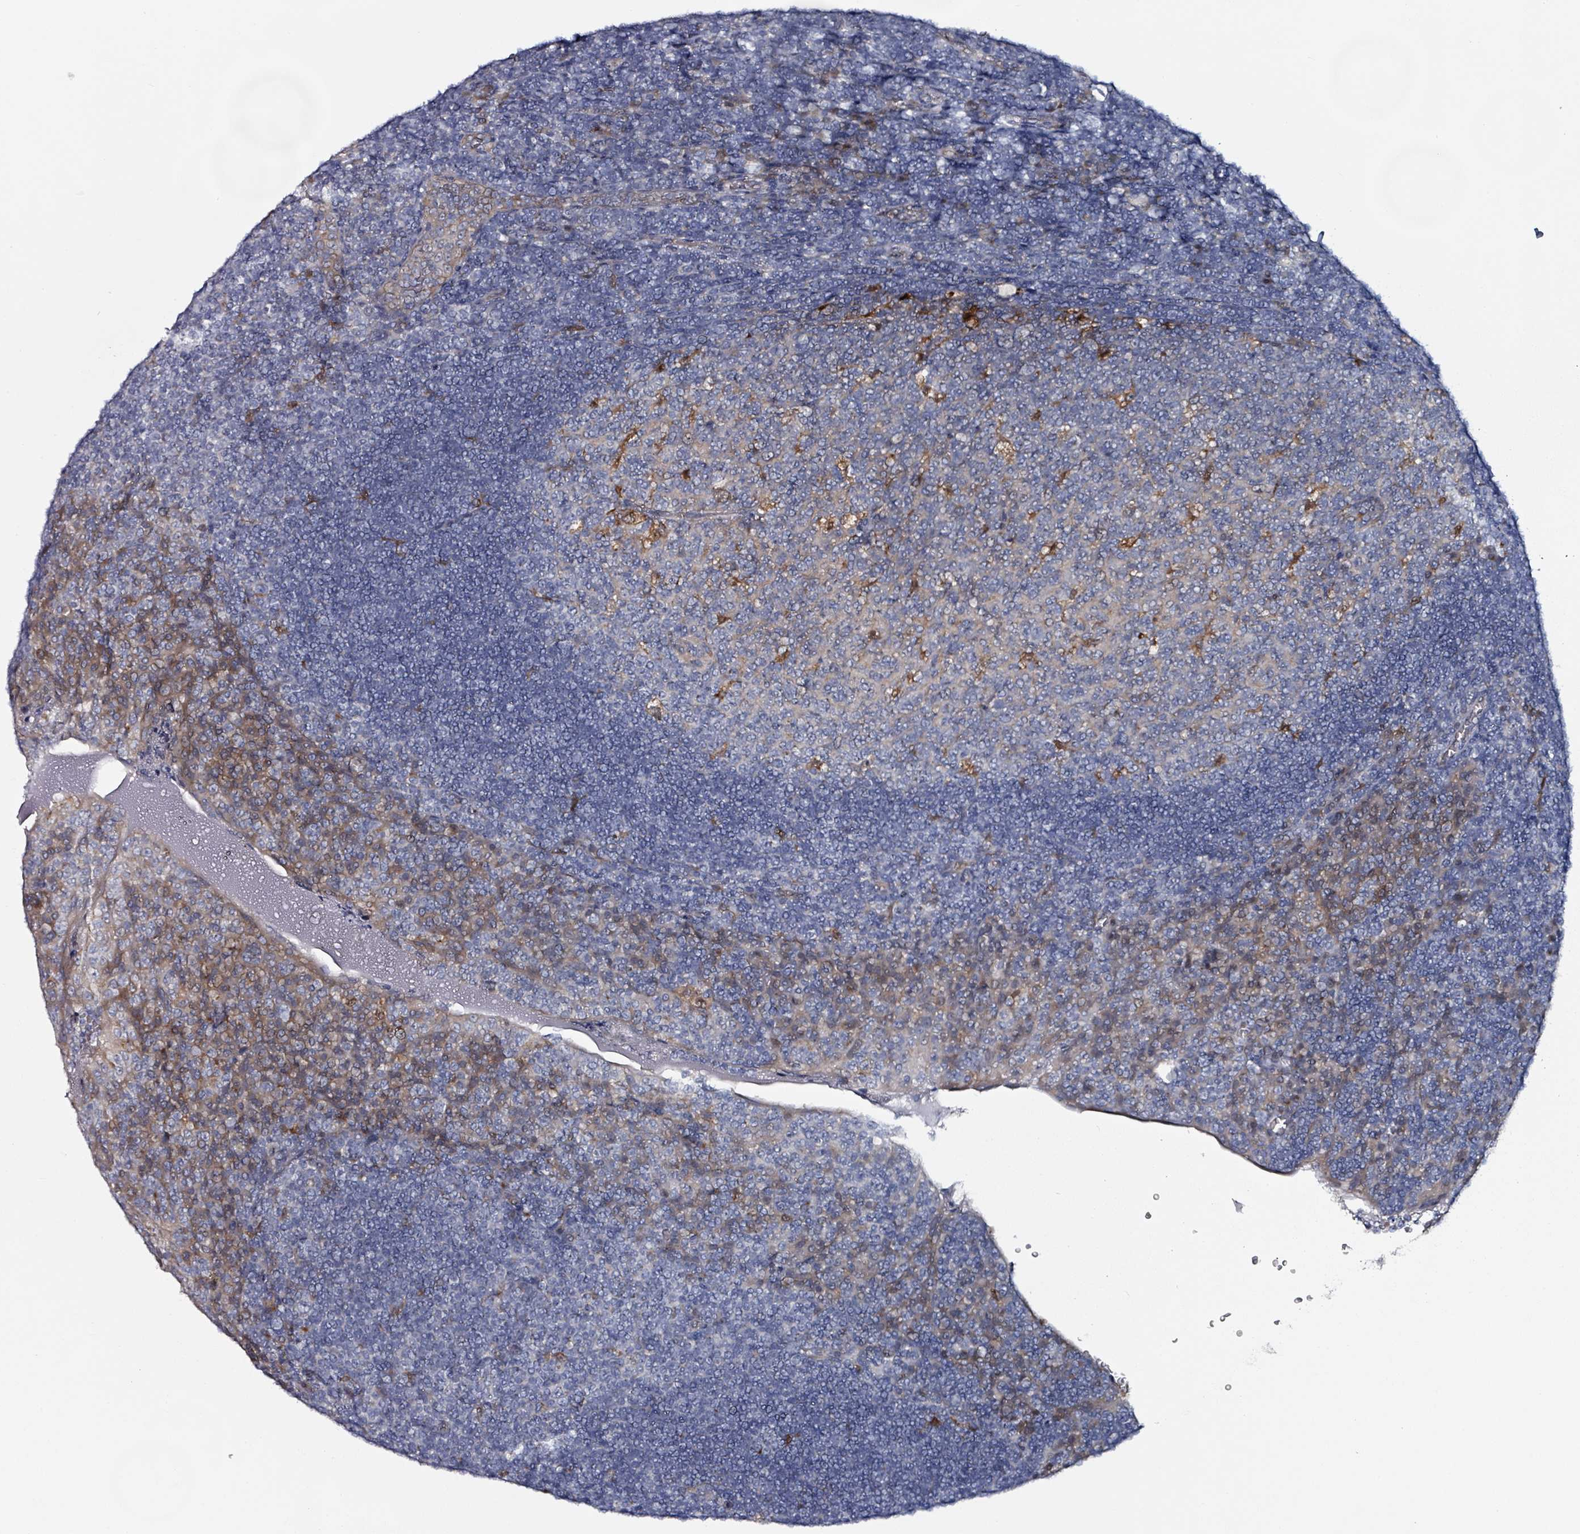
{"staining": {"intensity": "weak", "quantity": "<25%", "location": "cytoplasmic/membranous"}, "tissue": "tonsil", "cell_type": "Germinal center cells", "image_type": "normal", "snomed": [{"axis": "morphology", "description": "Normal tissue, NOS"}, {"axis": "topography", "description": "Tonsil"}], "caption": "Tonsil stained for a protein using immunohistochemistry (IHC) displays no positivity germinal center cells.", "gene": "B3GAT3", "patient": {"sex": "male", "age": 17}}